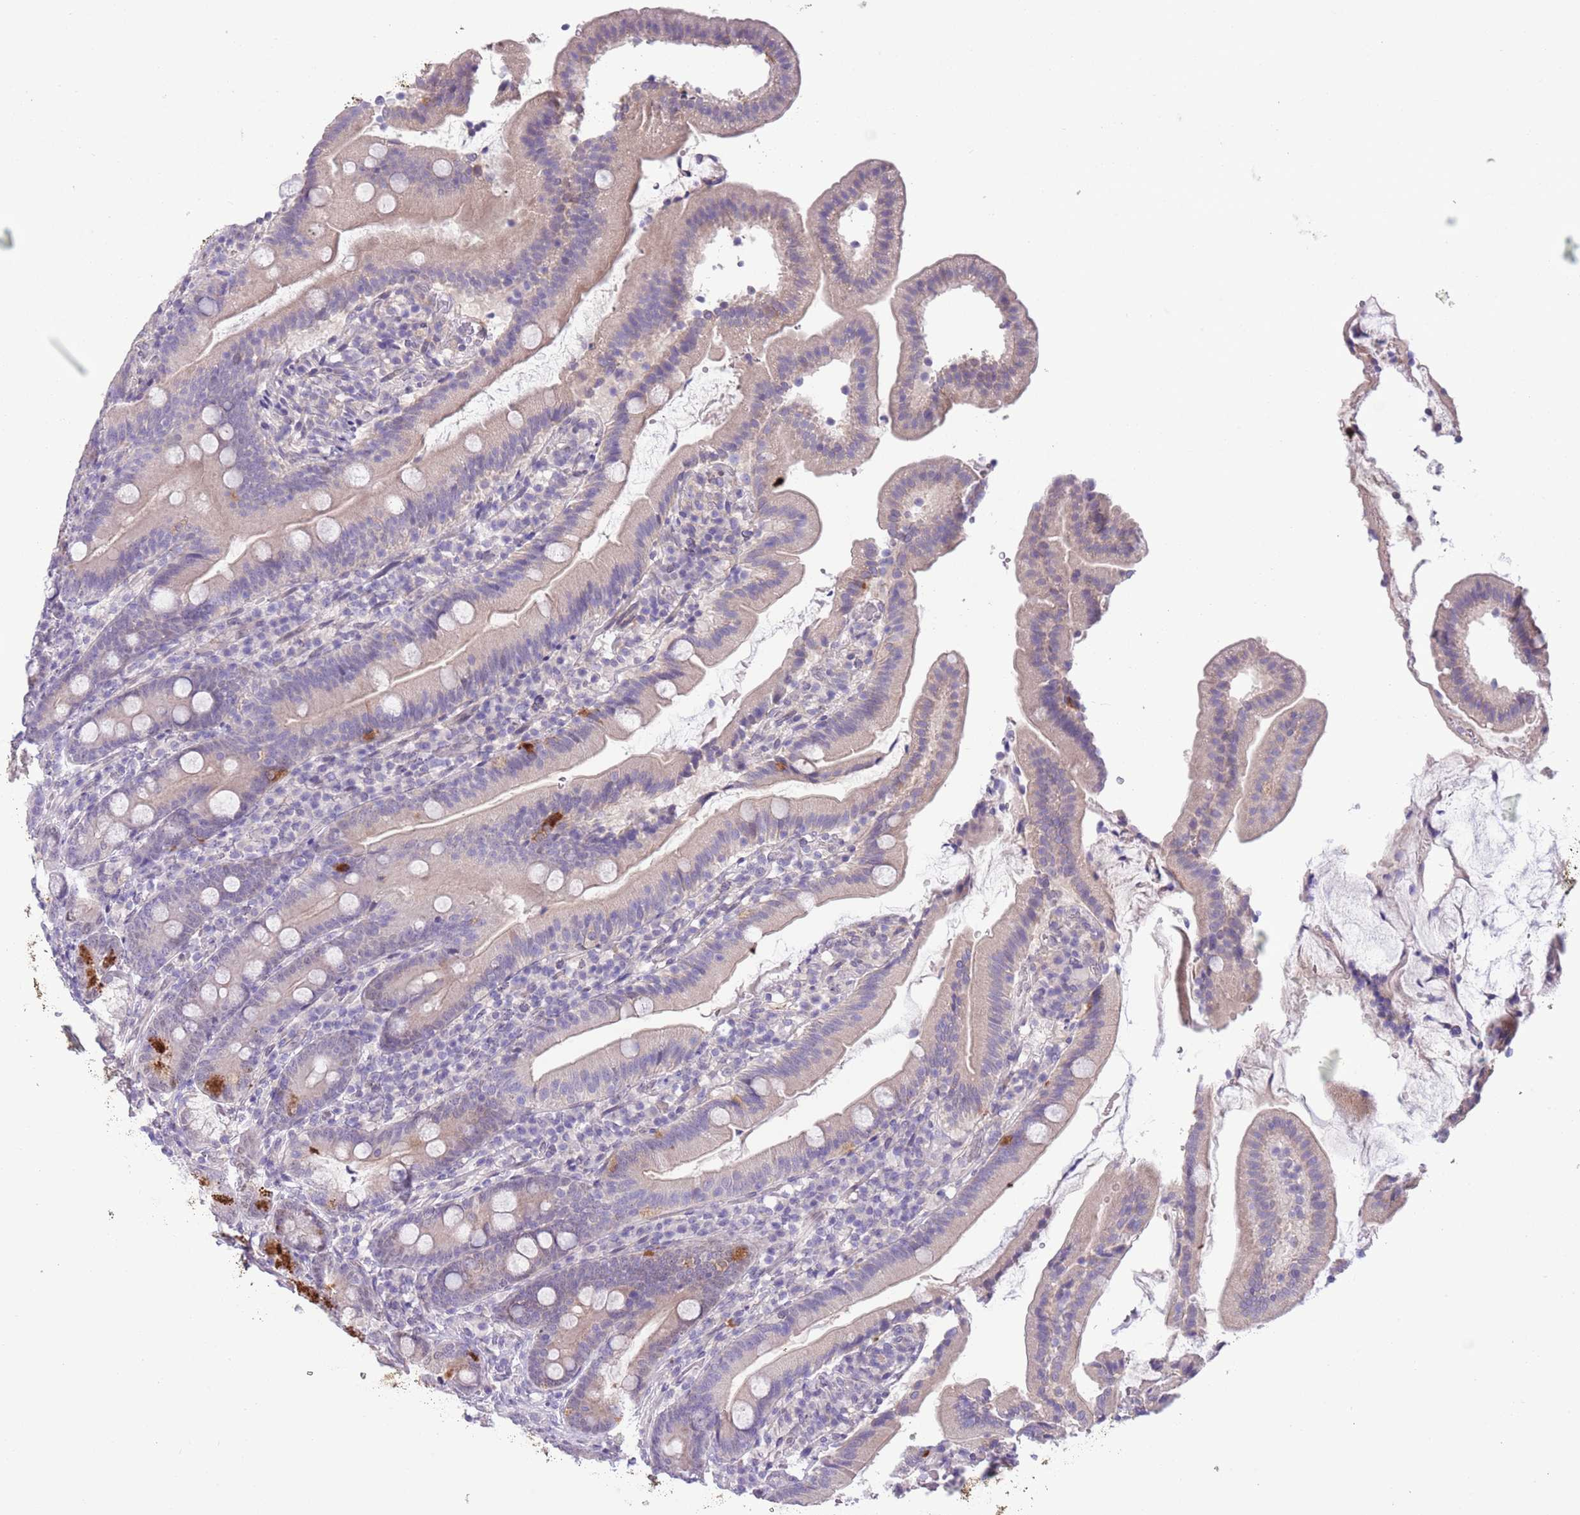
{"staining": {"intensity": "strong", "quantity": "<25%", "location": "cytoplasmic/membranous"}, "tissue": "duodenum", "cell_type": "Glandular cells", "image_type": "normal", "snomed": [{"axis": "morphology", "description": "Normal tissue, NOS"}, {"axis": "topography", "description": "Duodenum"}], "caption": "Immunohistochemistry (IHC) (DAB) staining of unremarkable human duodenum demonstrates strong cytoplasmic/membranous protein staining in about <25% of glandular cells.", "gene": "CCND2", "patient": {"sex": "female", "age": 67}}